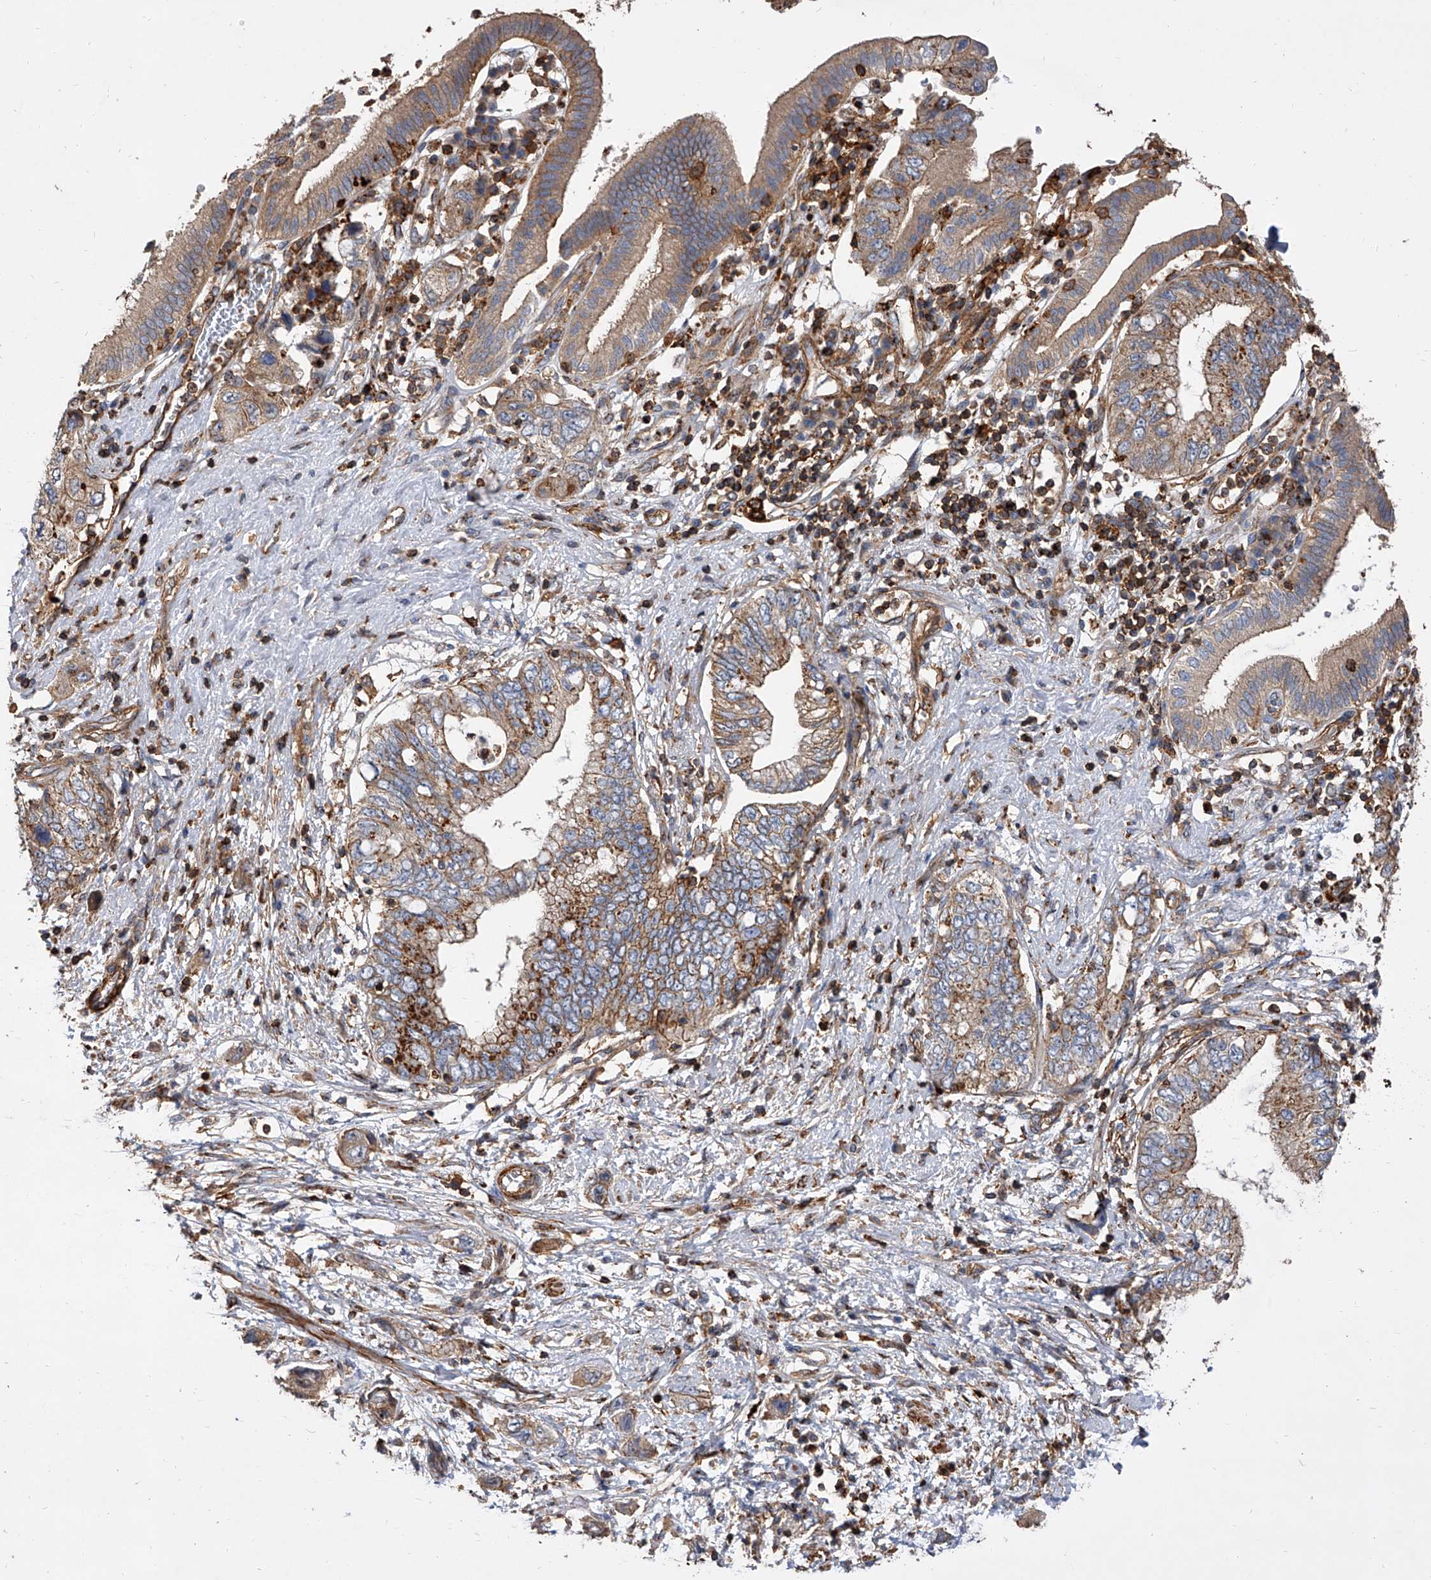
{"staining": {"intensity": "moderate", "quantity": ">75%", "location": "cytoplasmic/membranous"}, "tissue": "pancreatic cancer", "cell_type": "Tumor cells", "image_type": "cancer", "snomed": [{"axis": "morphology", "description": "Adenocarcinoma, NOS"}, {"axis": "topography", "description": "Pancreas"}], "caption": "A brown stain labels moderate cytoplasmic/membranous expression of a protein in adenocarcinoma (pancreatic) tumor cells.", "gene": "PISD", "patient": {"sex": "female", "age": 73}}